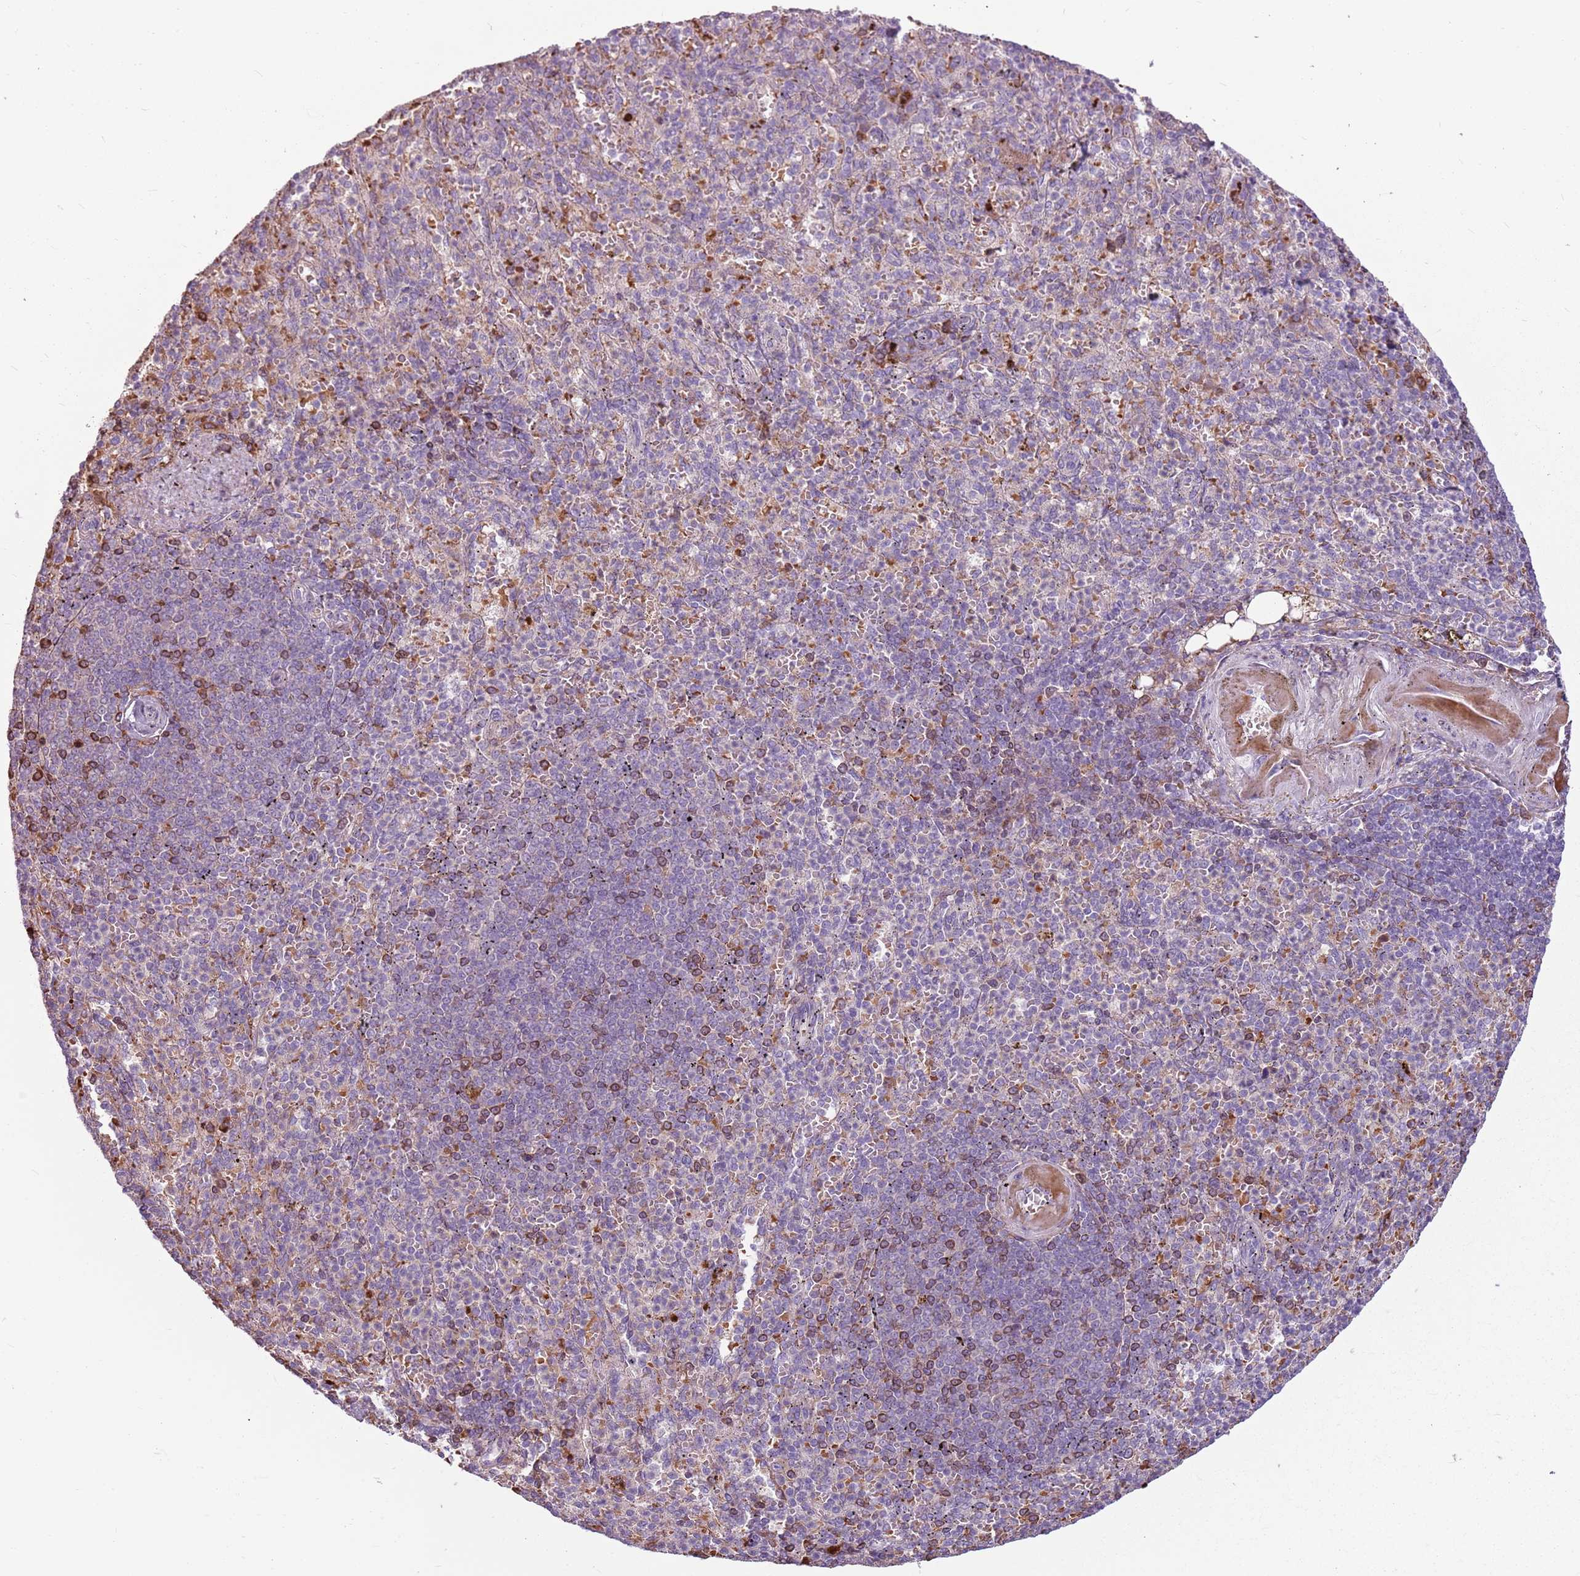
{"staining": {"intensity": "weak", "quantity": "<25%", "location": "cytoplasmic/membranous"}, "tissue": "spleen", "cell_type": "Cells in red pulp", "image_type": "normal", "snomed": [{"axis": "morphology", "description": "Normal tissue, NOS"}, {"axis": "topography", "description": "Spleen"}], "caption": "Histopathology image shows no significant protein expression in cells in red pulp of unremarkable spleen.", "gene": "HSPA14", "patient": {"sex": "female", "age": 74}}